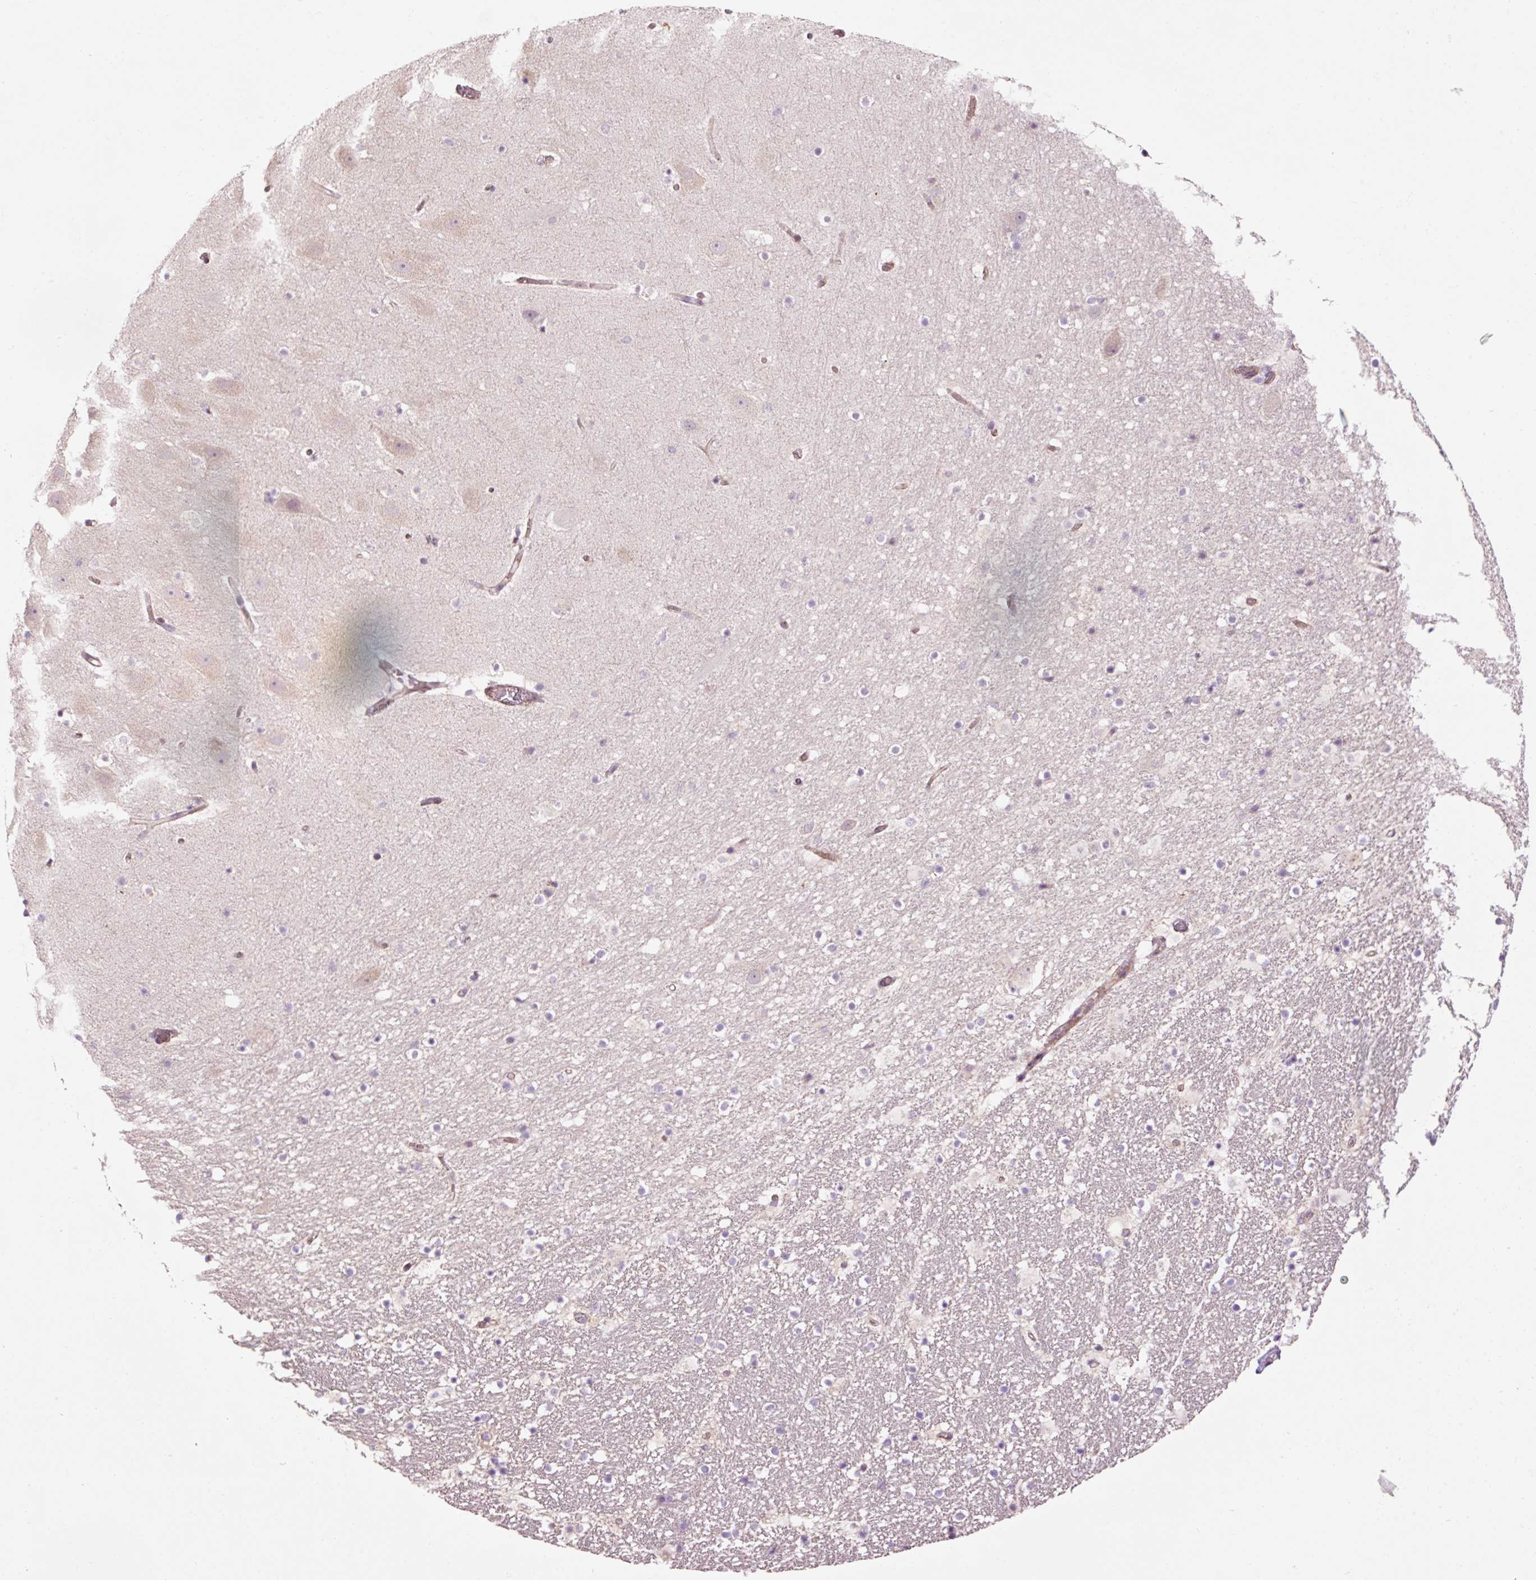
{"staining": {"intensity": "negative", "quantity": "none", "location": "none"}, "tissue": "hippocampus", "cell_type": "Glial cells", "image_type": "normal", "snomed": [{"axis": "morphology", "description": "Normal tissue, NOS"}, {"axis": "topography", "description": "Hippocampus"}], "caption": "This histopathology image is of normal hippocampus stained with immunohistochemistry to label a protein in brown with the nuclei are counter-stained blue. There is no staining in glial cells.", "gene": "ANKRD20A1", "patient": {"sex": "male", "age": 37}}